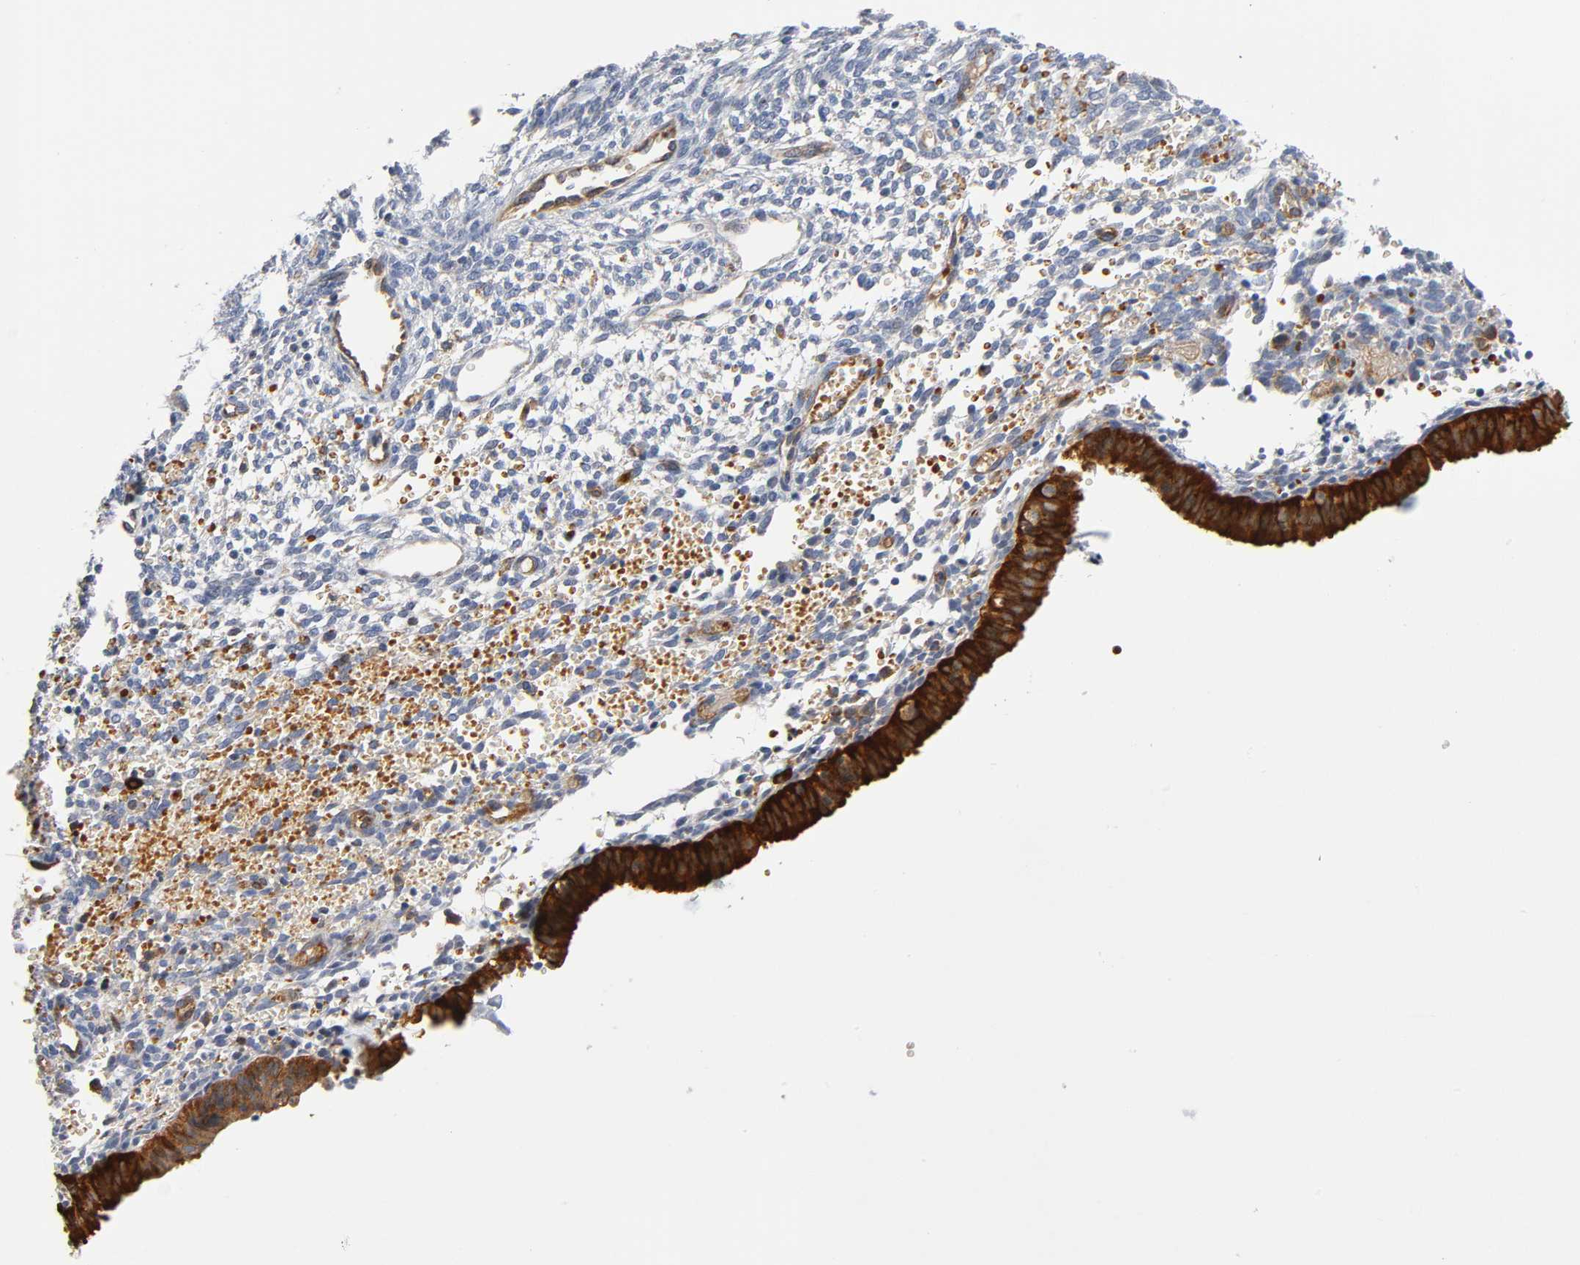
{"staining": {"intensity": "negative", "quantity": "none", "location": "none"}, "tissue": "endometrium", "cell_type": "Cells in endometrial stroma", "image_type": "normal", "snomed": [{"axis": "morphology", "description": "Normal tissue, NOS"}, {"axis": "topography", "description": "Endometrium"}], "caption": "Immunohistochemical staining of benign endometrium exhibits no significant staining in cells in endometrial stroma.", "gene": "CD2AP", "patient": {"sex": "female", "age": 61}}